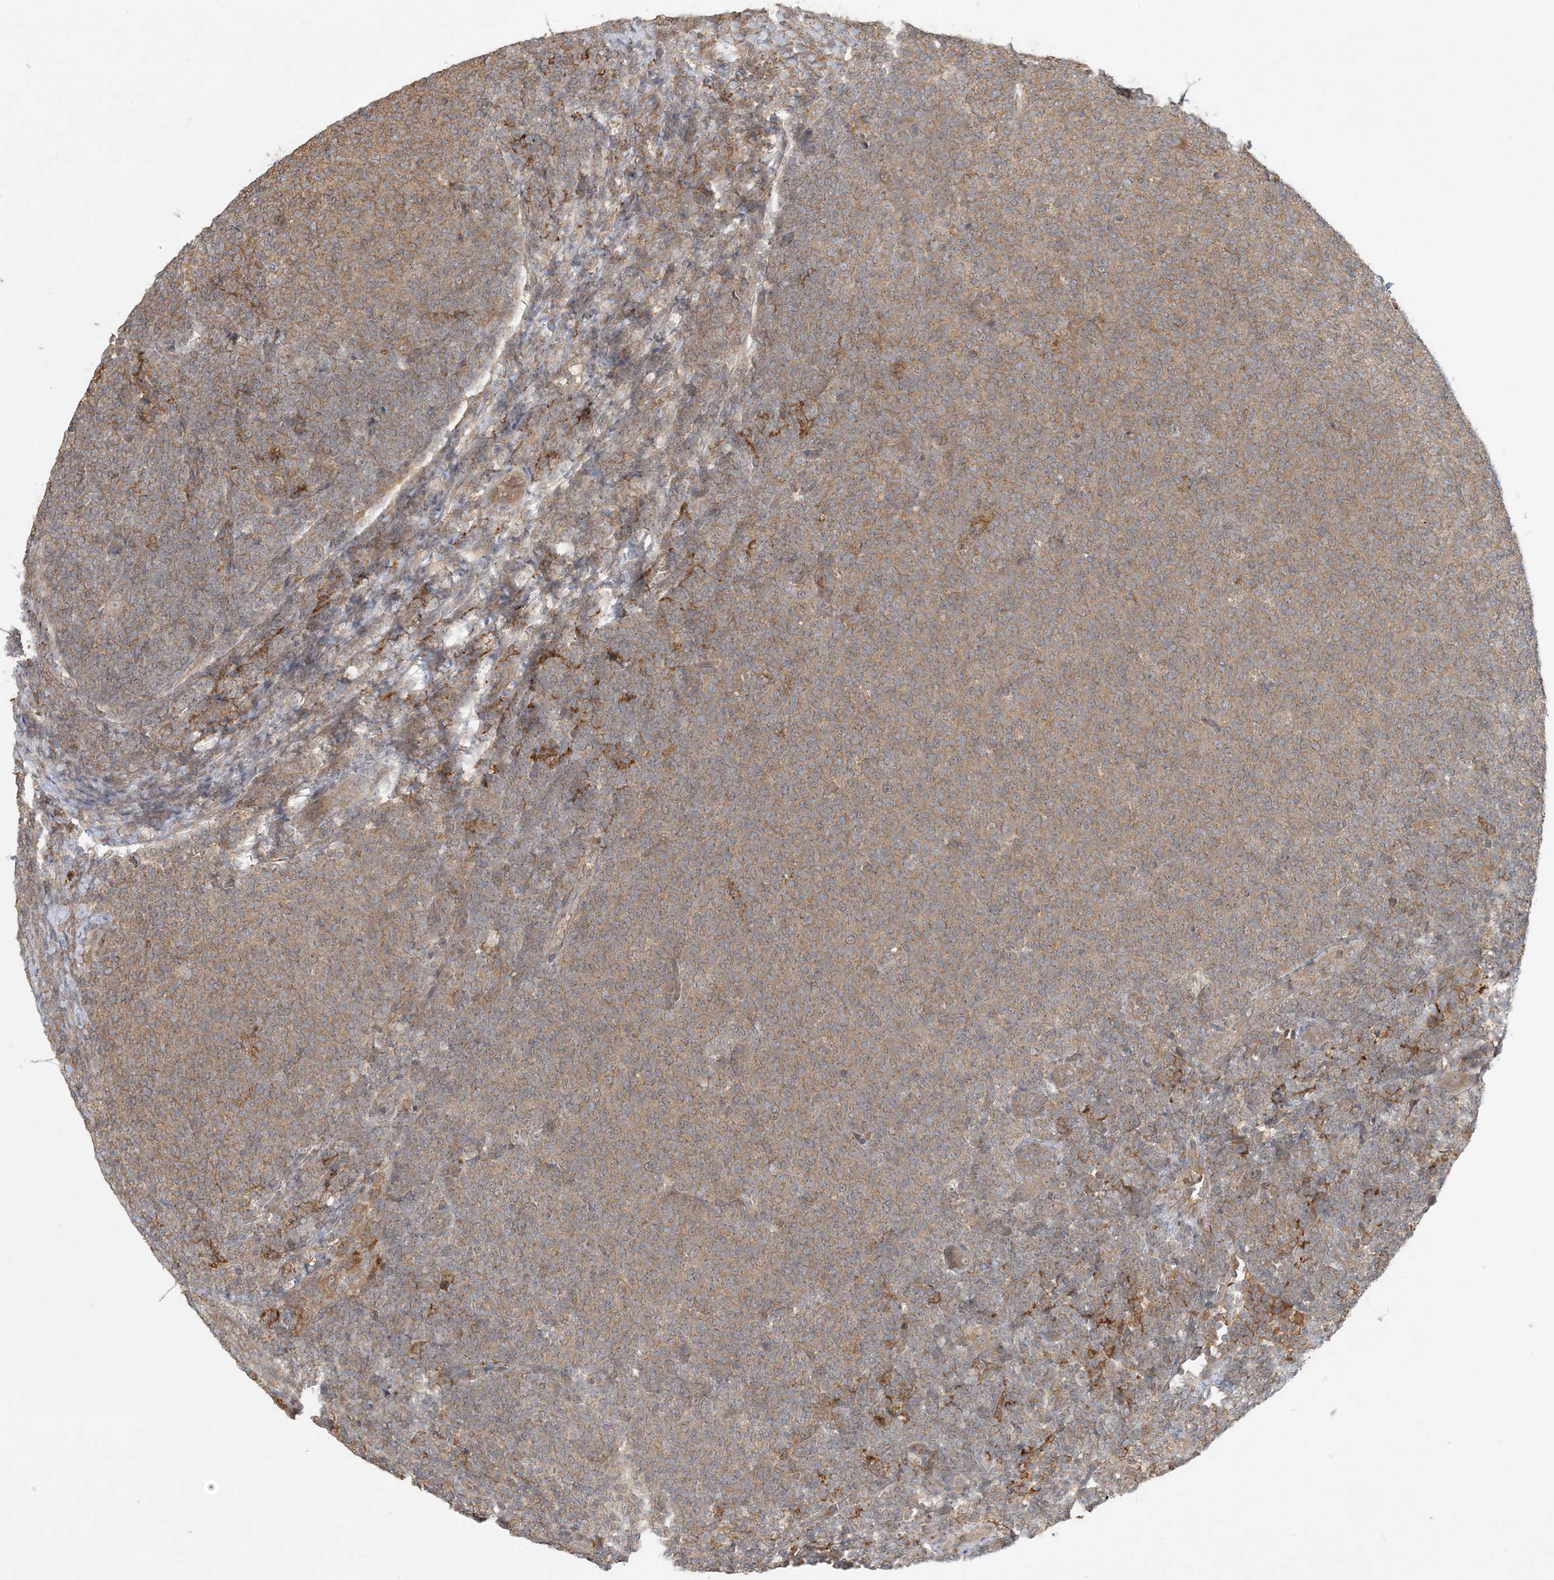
{"staining": {"intensity": "moderate", "quantity": "25%-75%", "location": "cytoplasmic/membranous"}, "tissue": "lymphoma", "cell_type": "Tumor cells", "image_type": "cancer", "snomed": [{"axis": "morphology", "description": "Malignant lymphoma, non-Hodgkin's type, Low grade"}, {"axis": "topography", "description": "Lymph node"}], "caption": "Immunohistochemical staining of human low-grade malignant lymphoma, non-Hodgkin's type displays medium levels of moderate cytoplasmic/membranous staining in about 25%-75% of tumor cells.", "gene": "OBI1", "patient": {"sex": "male", "age": 66}}